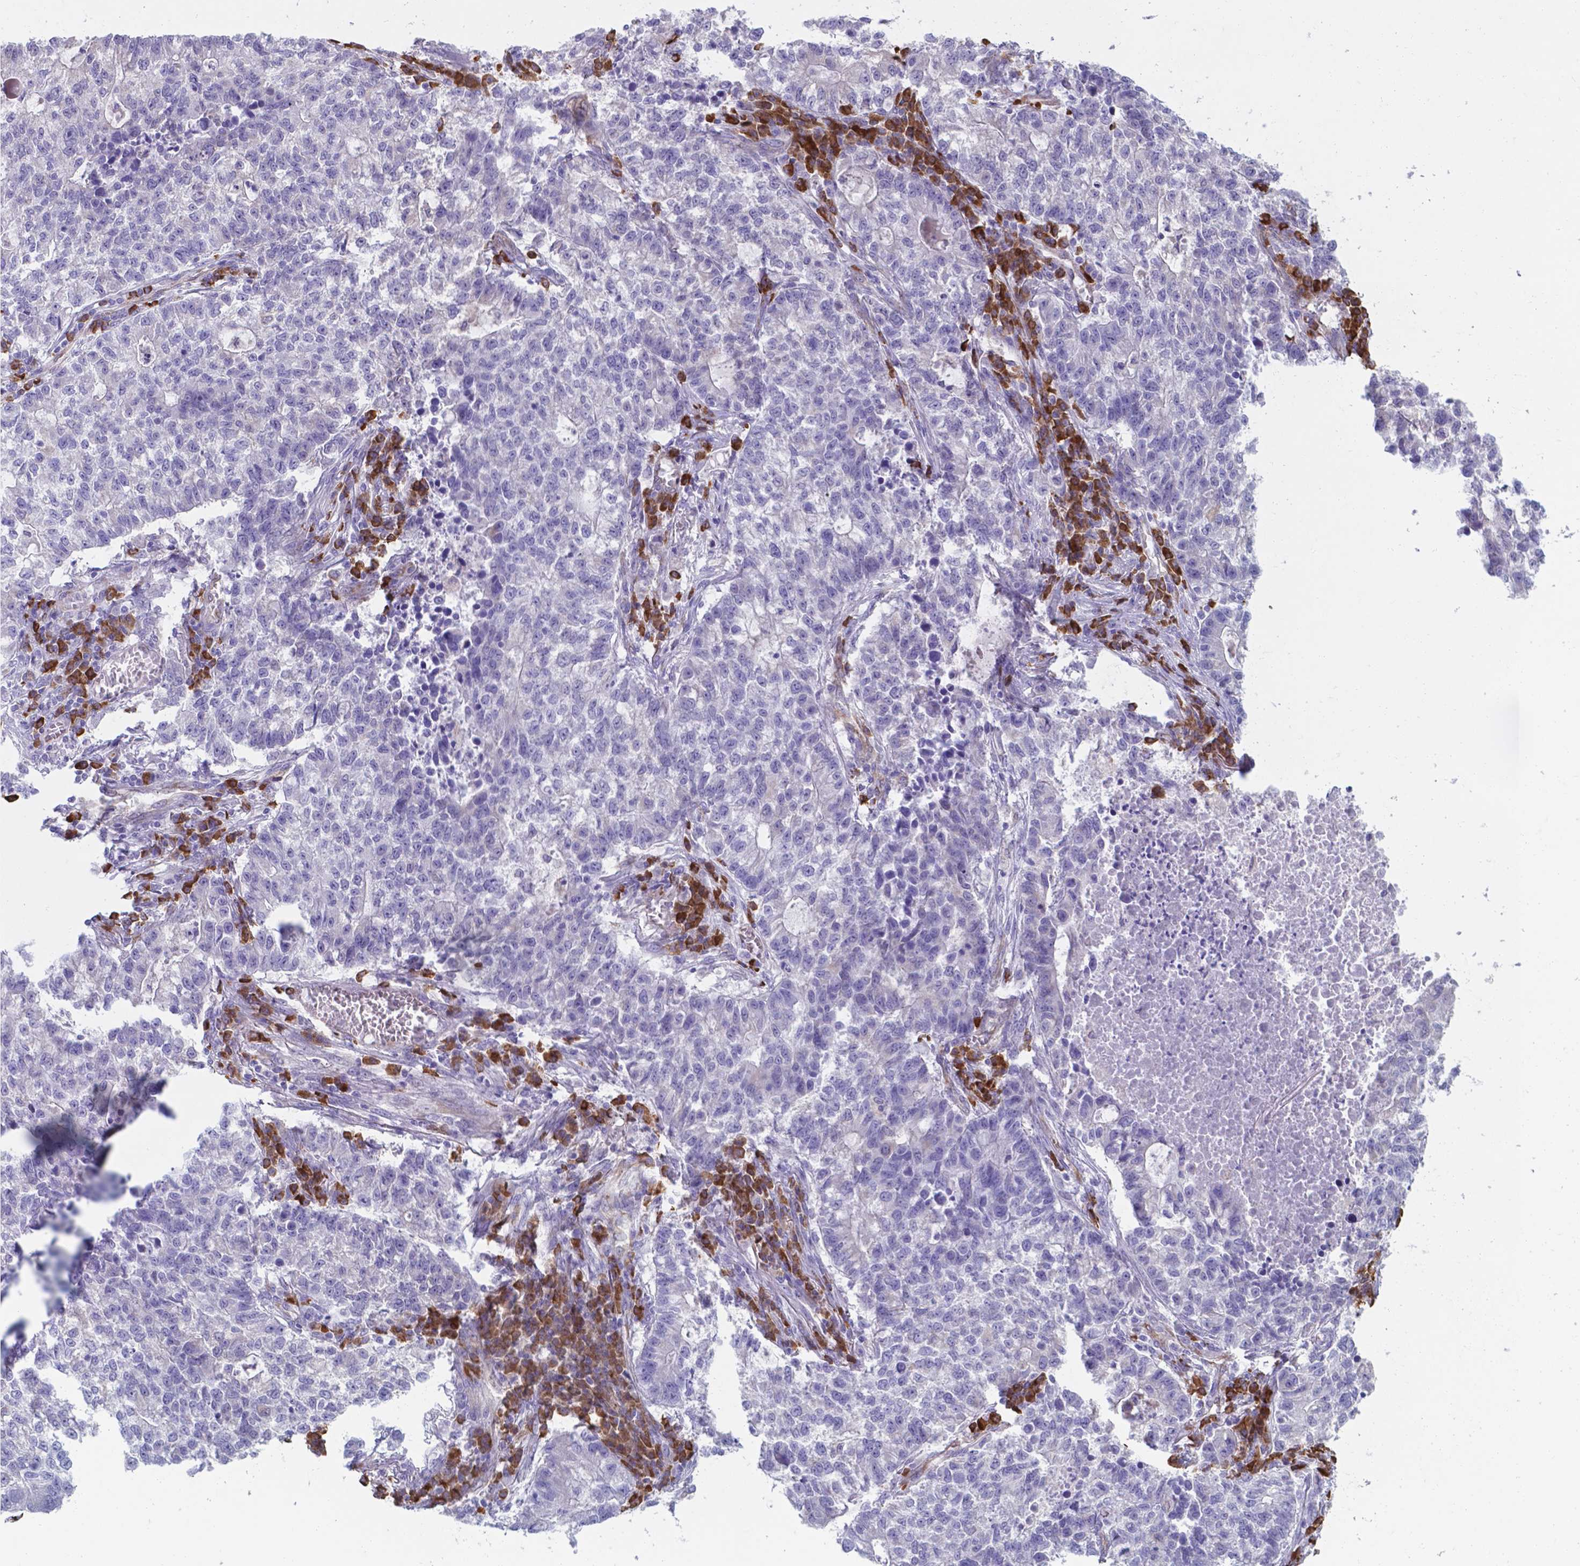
{"staining": {"intensity": "negative", "quantity": "none", "location": "none"}, "tissue": "lung cancer", "cell_type": "Tumor cells", "image_type": "cancer", "snomed": [{"axis": "morphology", "description": "Adenocarcinoma, NOS"}, {"axis": "topography", "description": "Lung"}], "caption": "Protein analysis of lung adenocarcinoma demonstrates no significant positivity in tumor cells.", "gene": "UBE2J1", "patient": {"sex": "male", "age": 57}}